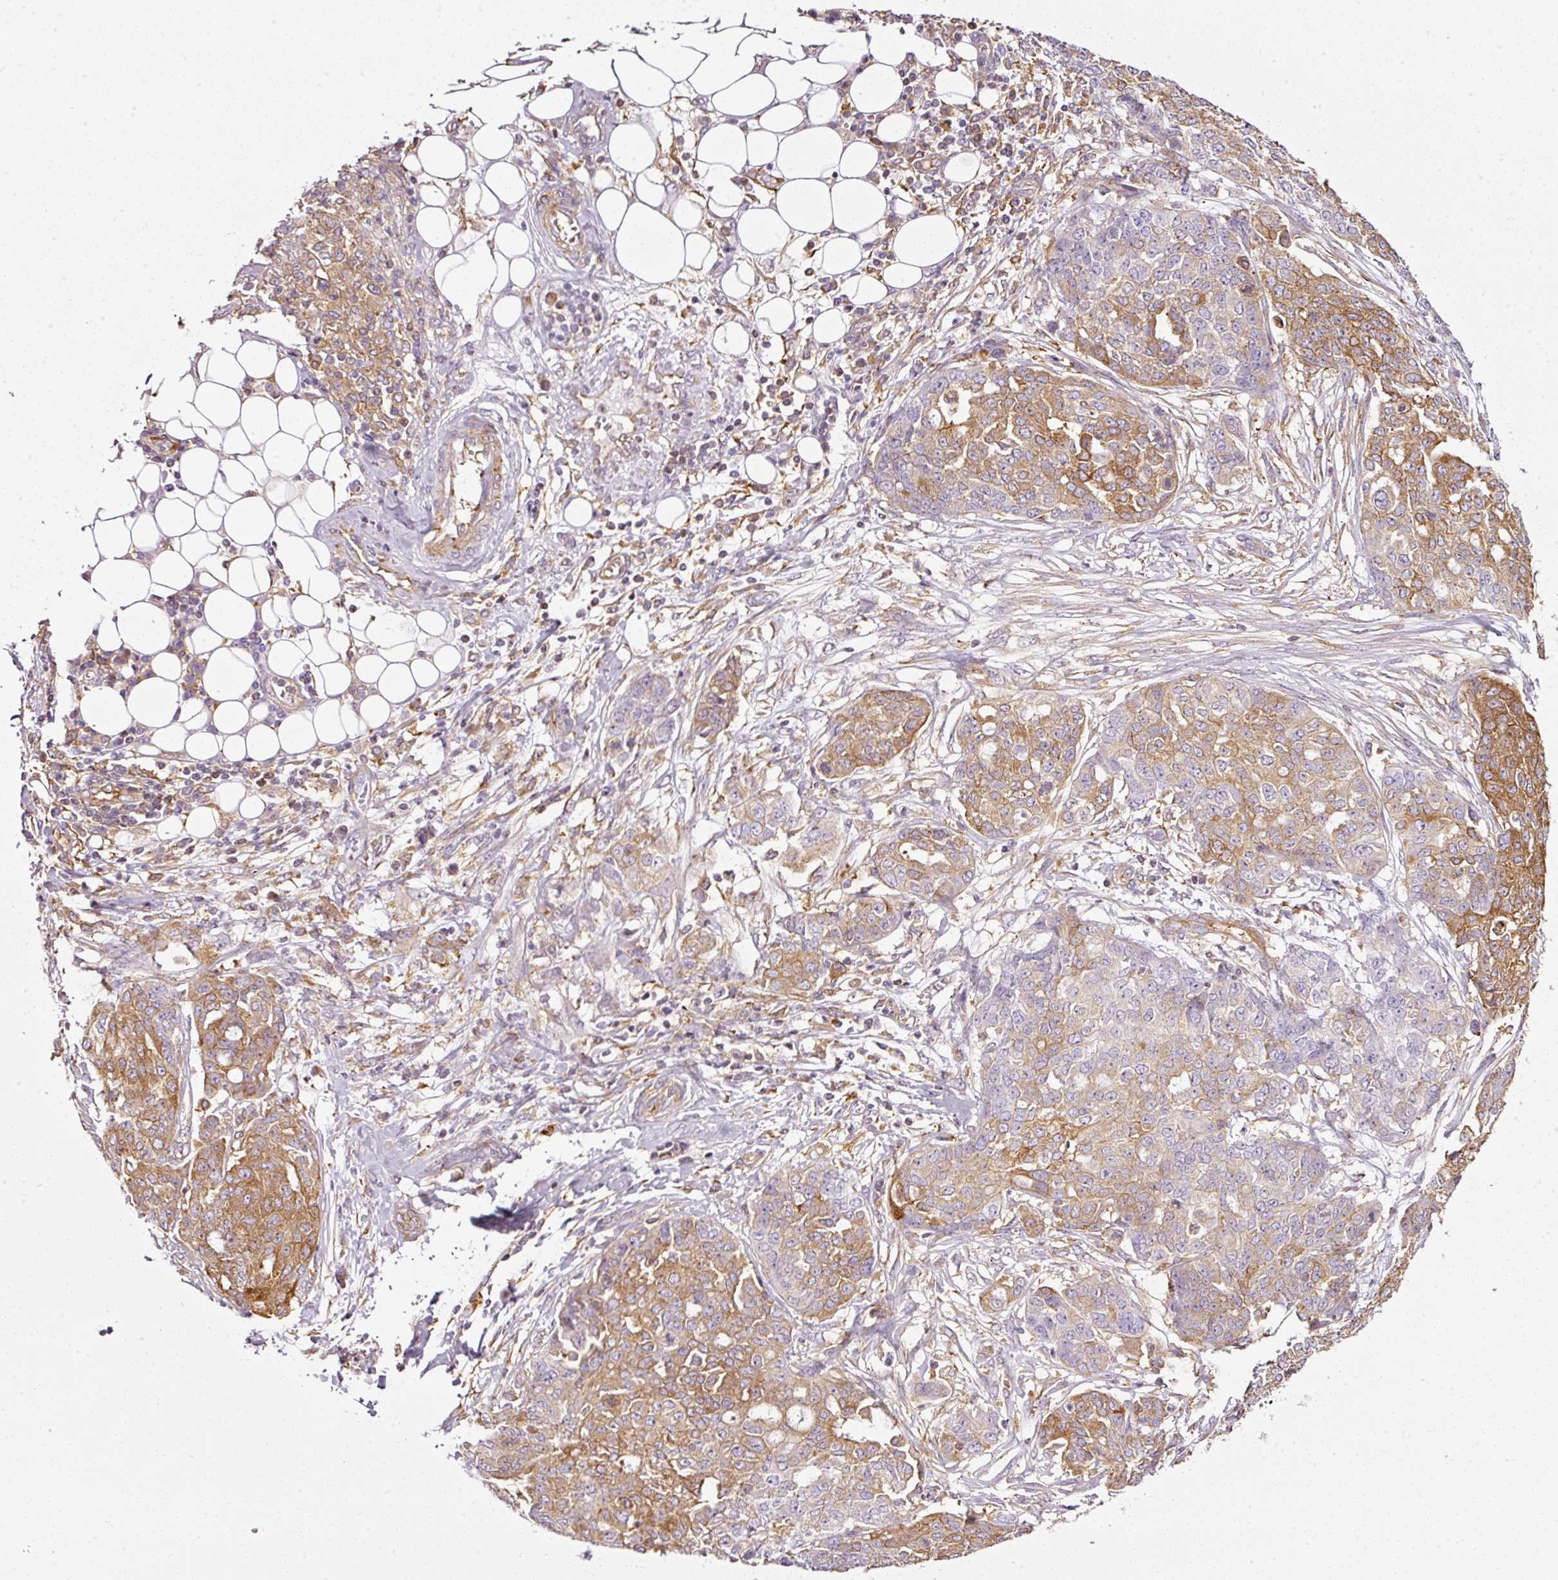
{"staining": {"intensity": "moderate", "quantity": ">75%", "location": "cytoplasmic/membranous"}, "tissue": "ovarian cancer", "cell_type": "Tumor cells", "image_type": "cancer", "snomed": [{"axis": "morphology", "description": "Cystadenocarcinoma, serous, NOS"}, {"axis": "topography", "description": "Soft tissue"}, {"axis": "topography", "description": "Ovary"}], "caption": "Ovarian cancer stained with a brown dye displays moderate cytoplasmic/membranous positive staining in approximately >75% of tumor cells.", "gene": "SCNM1", "patient": {"sex": "female", "age": 57}}